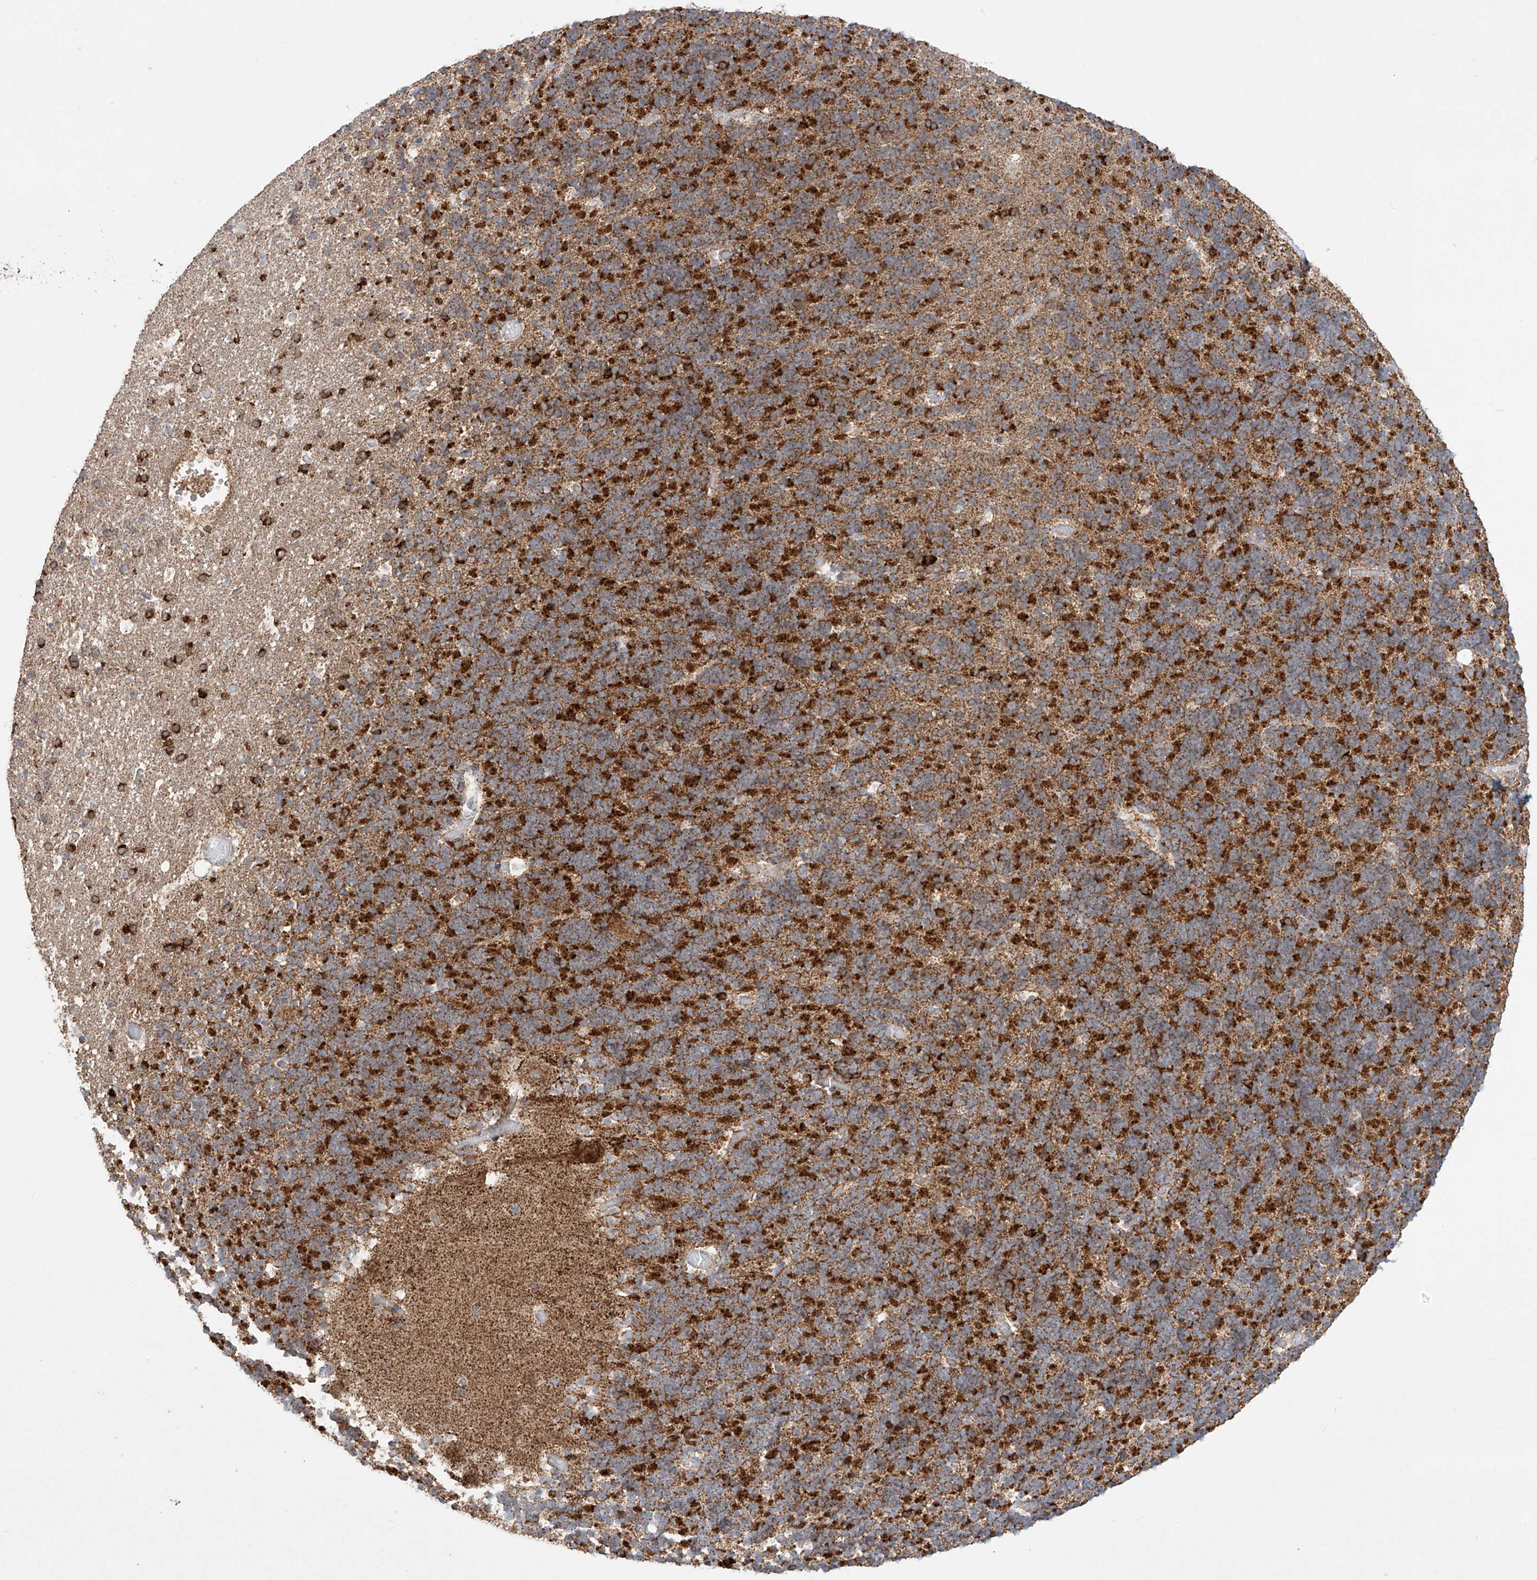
{"staining": {"intensity": "moderate", "quantity": ">75%", "location": "cytoplasmic/membranous"}, "tissue": "cerebellum", "cell_type": "Cells in granular layer", "image_type": "normal", "snomed": [{"axis": "morphology", "description": "Normal tissue, NOS"}, {"axis": "topography", "description": "Cerebellum"}], "caption": "DAB (3,3'-diaminobenzidine) immunohistochemical staining of benign cerebellum reveals moderate cytoplasmic/membranous protein staining in about >75% of cells in granular layer.", "gene": "COLGALT2", "patient": {"sex": "male", "age": 57}}